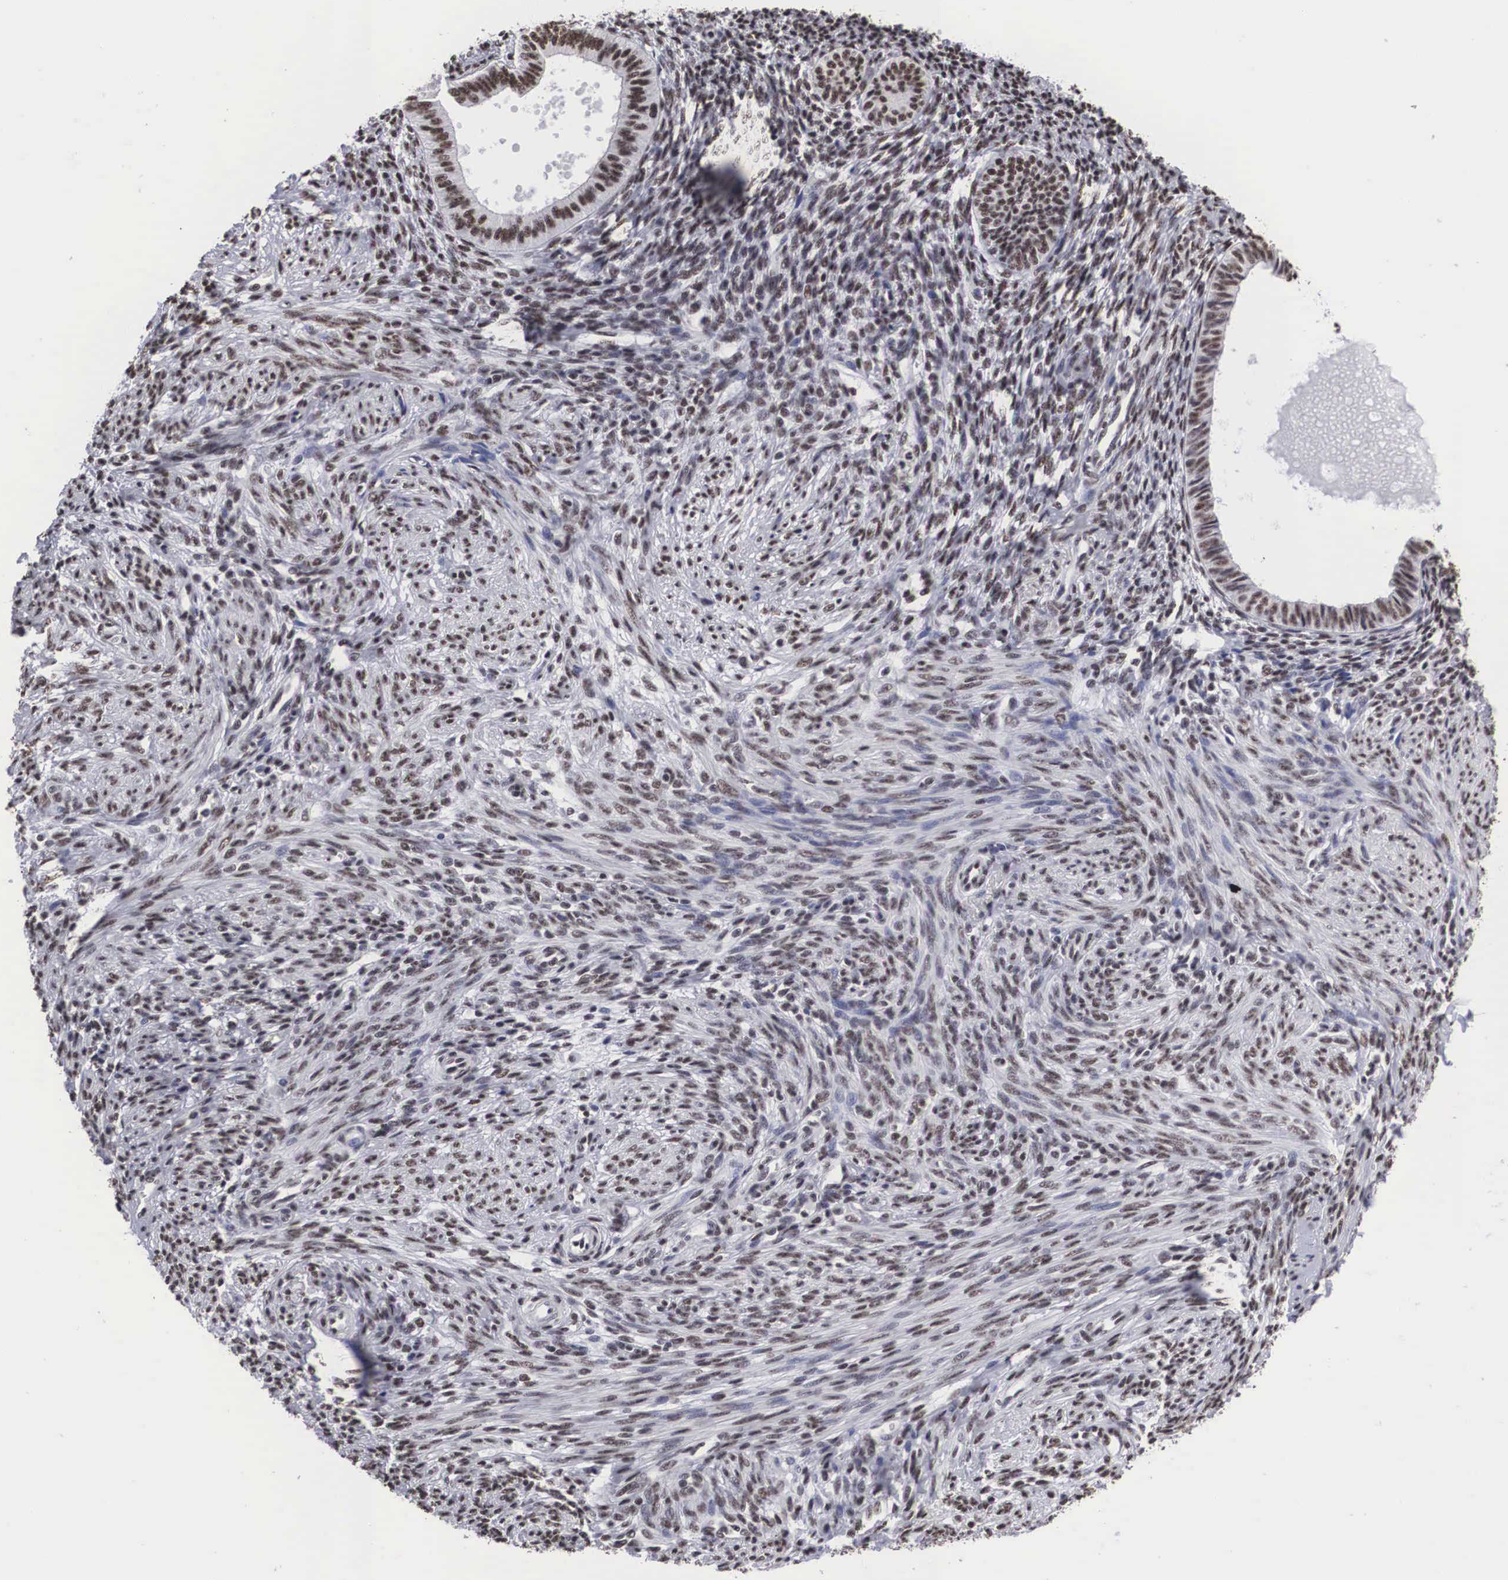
{"staining": {"intensity": "weak", "quantity": "25%-75%", "location": "nuclear"}, "tissue": "endometrium", "cell_type": "Cells in endometrial stroma", "image_type": "normal", "snomed": [{"axis": "morphology", "description": "Normal tissue, NOS"}, {"axis": "topography", "description": "Endometrium"}], "caption": "Immunohistochemical staining of benign human endometrium shows weak nuclear protein expression in approximately 25%-75% of cells in endometrial stroma. Nuclei are stained in blue.", "gene": "ACIN1", "patient": {"sex": "female", "age": 82}}